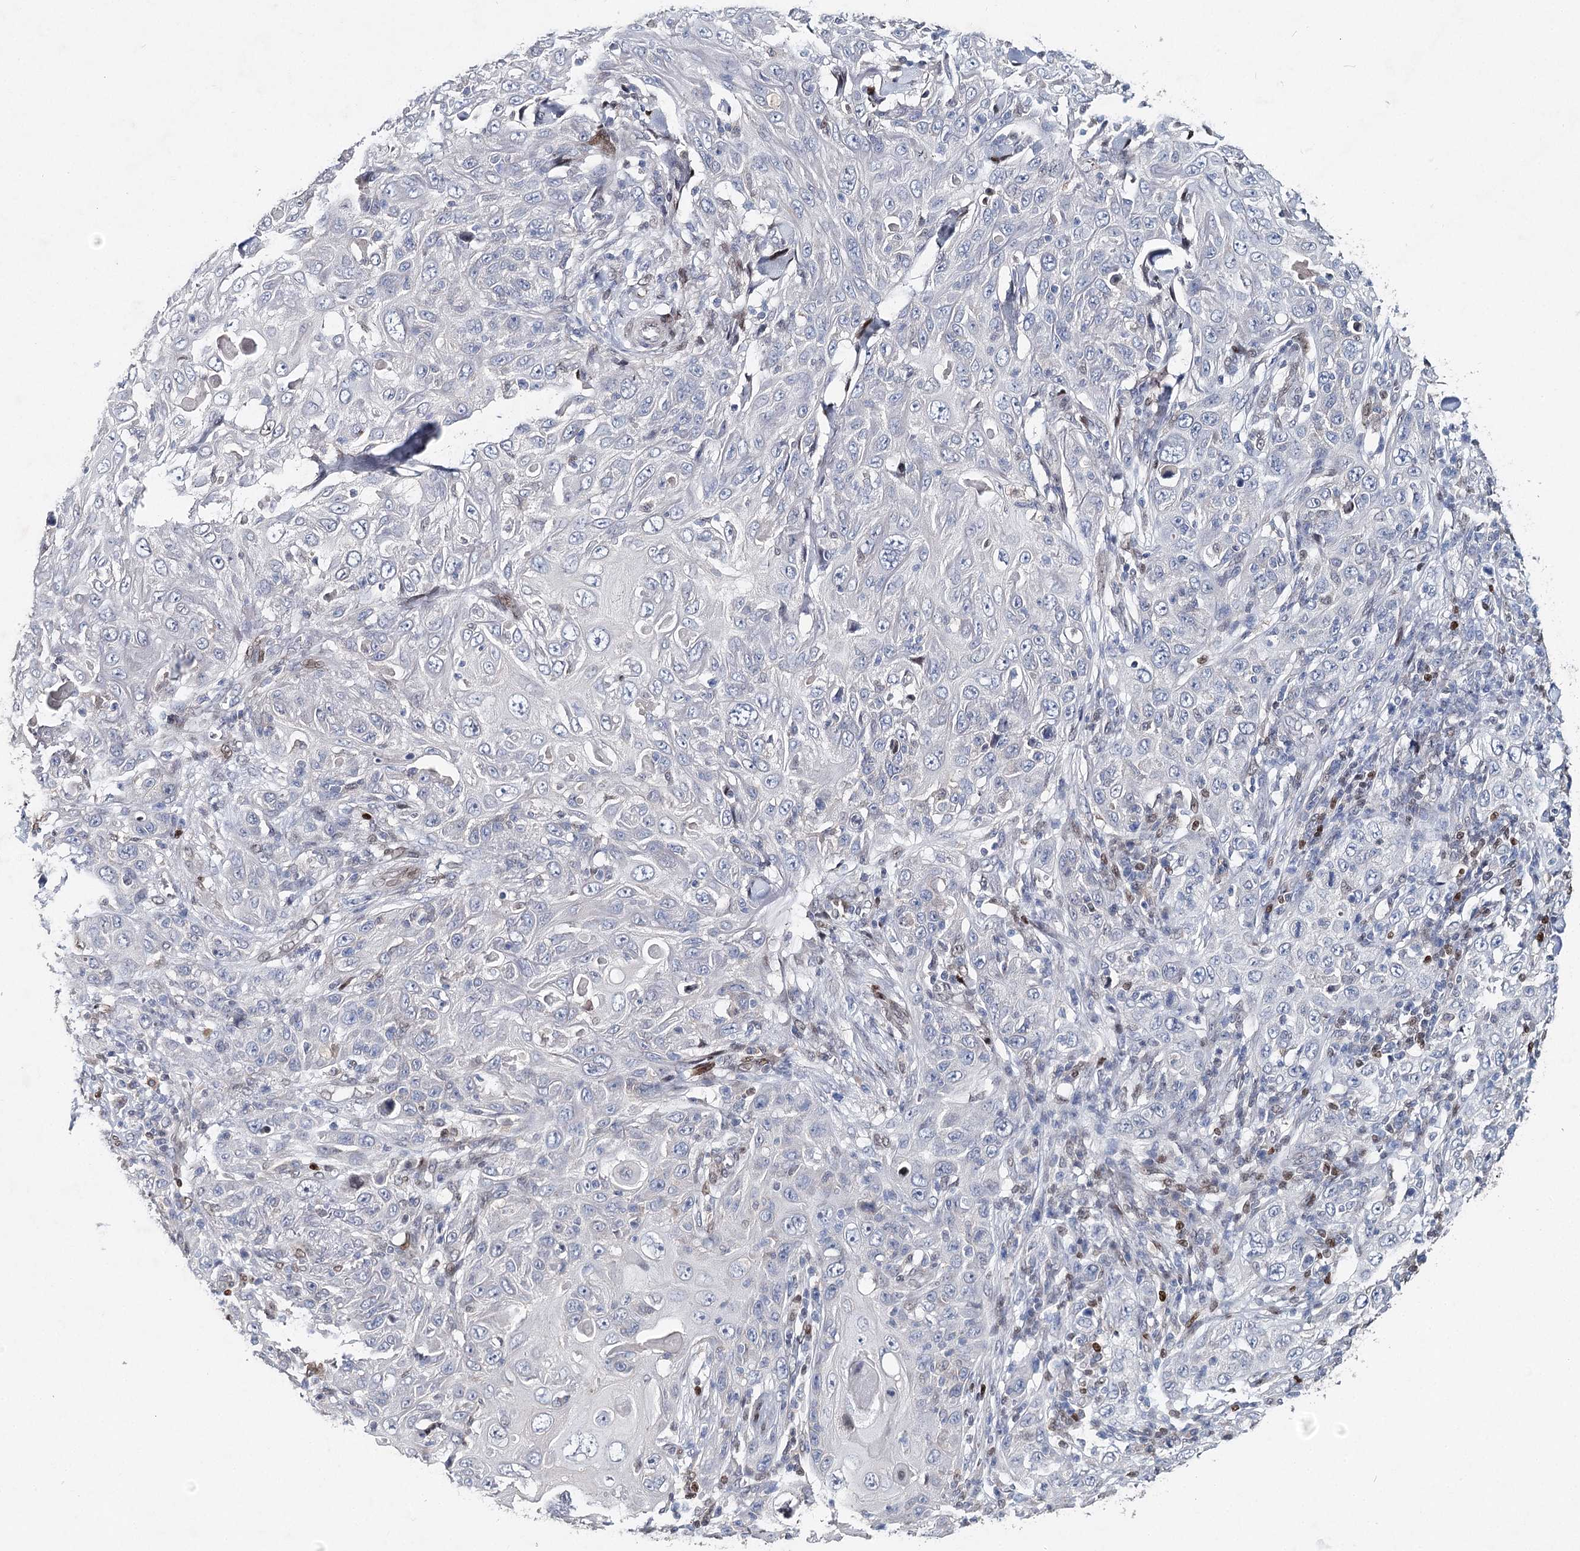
{"staining": {"intensity": "negative", "quantity": "none", "location": "none"}, "tissue": "skin cancer", "cell_type": "Tumor cells", "image_type": "cancer", "snomed": [{"axis": "morphology", "description": "Squamous cell carcinoma, NOS"}, {"axis": "topography", "description": "Skin"}], "caption": "Immunohistochemistry photomicrograph of neoplastic tissue: squamous cell carcinoma (skin) stained with DAB shows no significant protein expression in tumor cells.", "gene": "FRMD4A", "patient": {"sex": "female", "age": 88}}